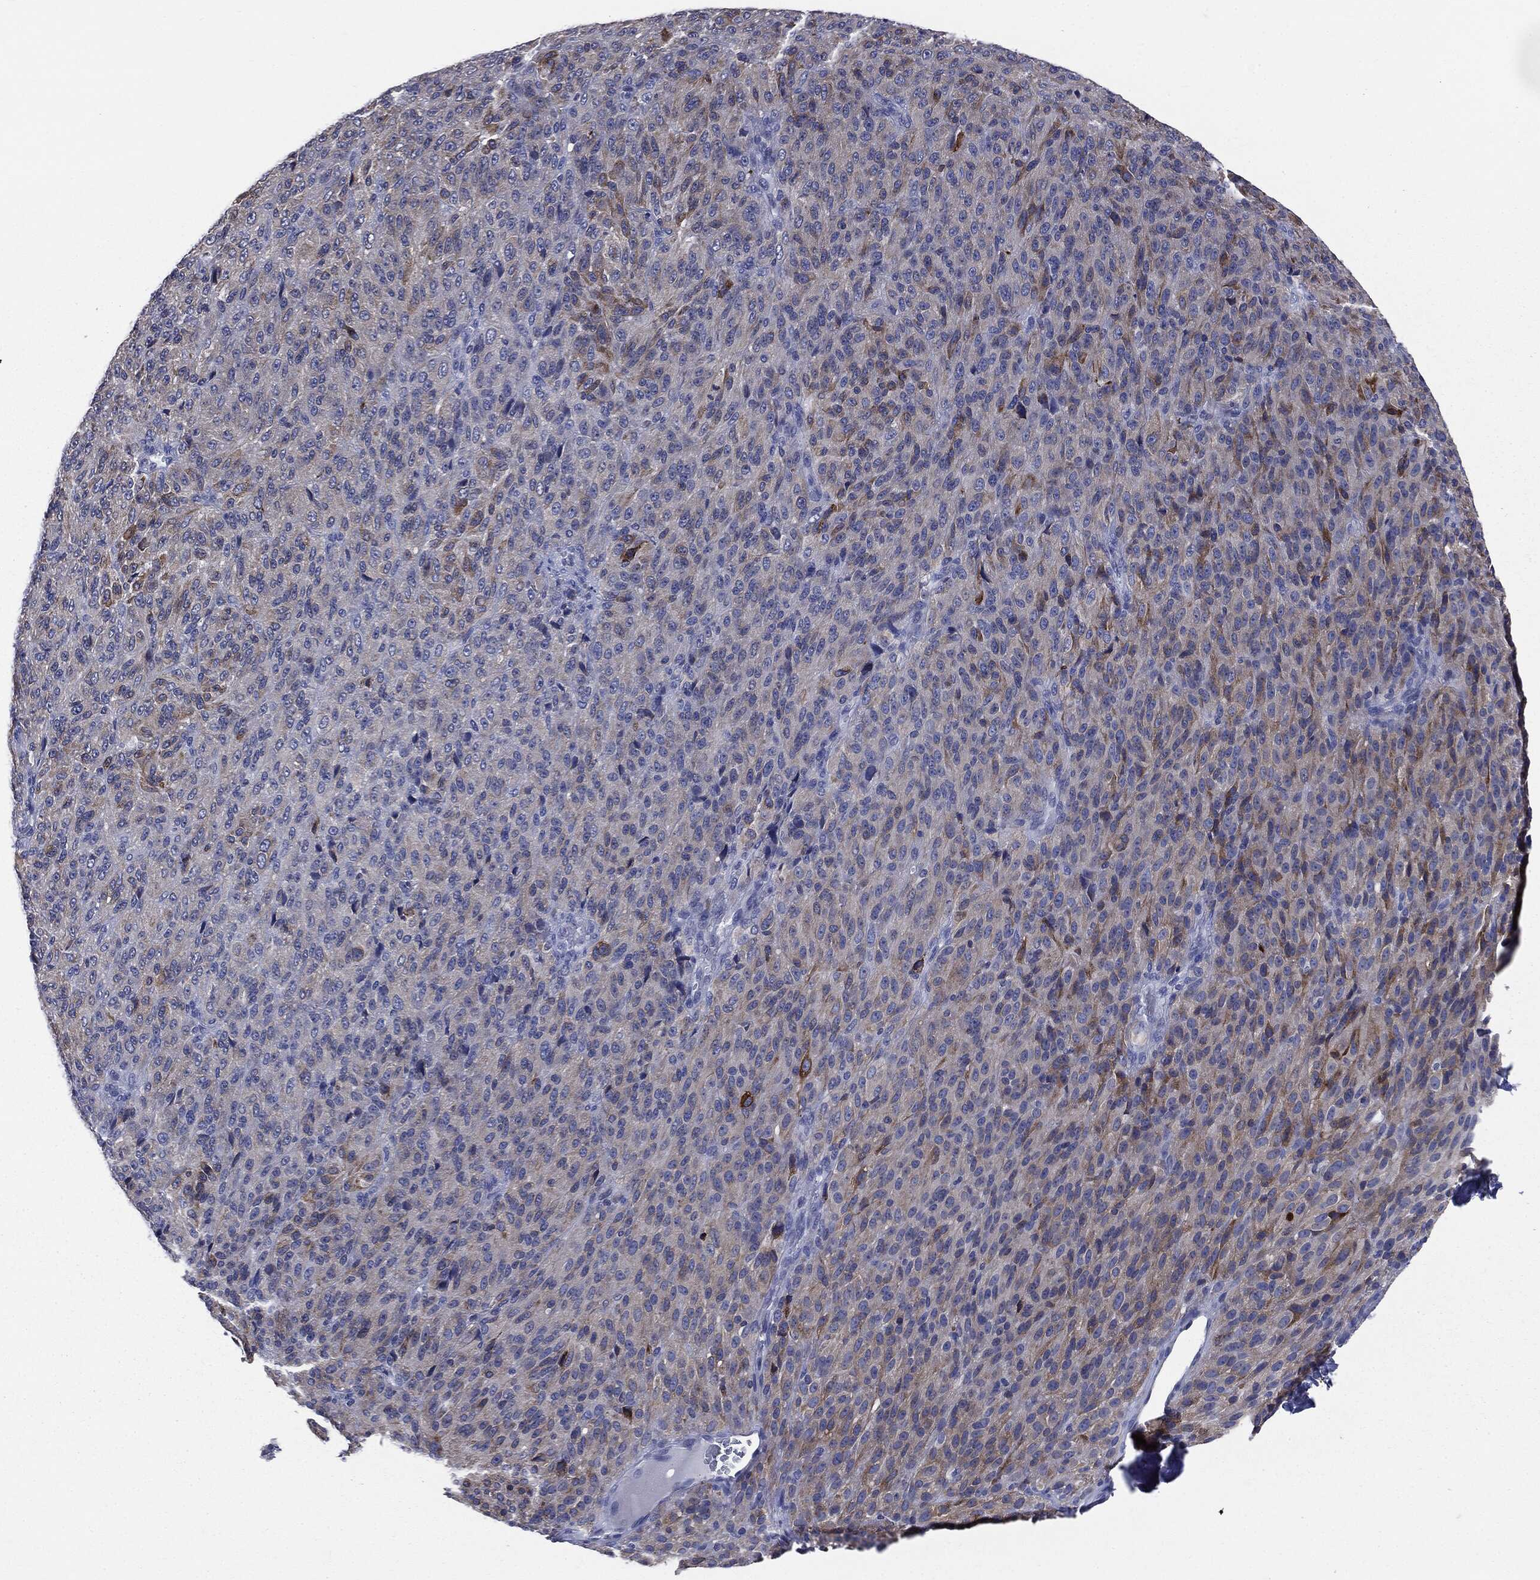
{"staining": {"intensity": "moderate", "quantity": "<25%", "location": "cytoplasmic/membranous"}, "tissue": "melanoma", "cell_type": "Tumor cells", "image_type": "cancer", "snomed": [{"axis": "morphology", "description": "Malignant melanoma, Metastatic site"}, {"axis": "topography", "description": "Brain"}], "caption": "Malignant melanoma (metastatic site) stained with DAB (3,3'-diaminobenzidine) IHC displays low levels of moderate cytoplasmic/membranous expression in approximately <25% of tumor cells. (DAB (3,3'-diaminobenzidine) = brown stain, brightfield microscopy at high magnification).", "gene": "PTGS2", "patient": {"sex": "female", "age": 56}}